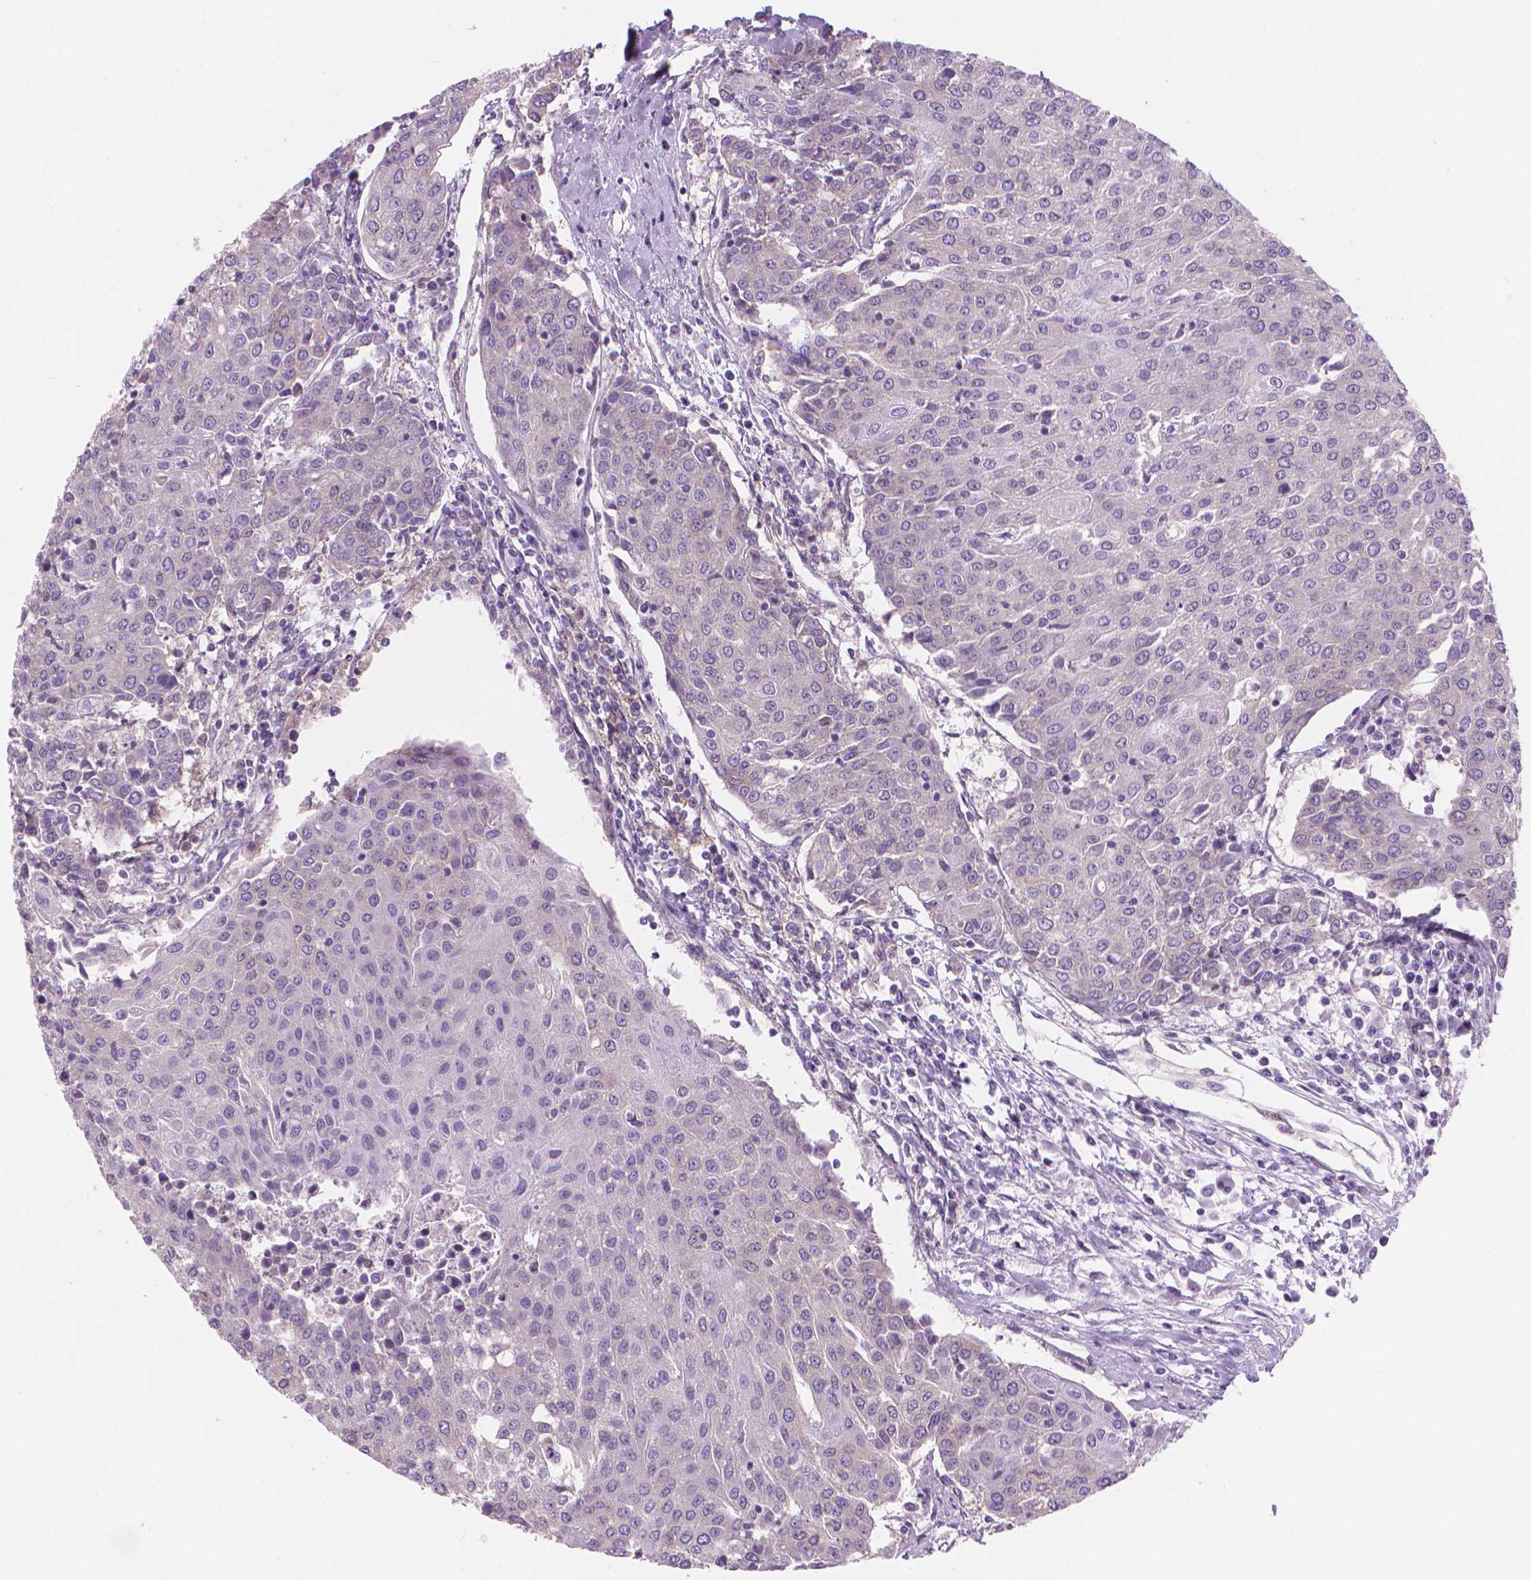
{"staining": {"intensity": "negative", "quantity": "none", "location": "none"}, "tissue": "urothelial cancer", "cell_type": "Tumor cells", "image_type": "cancer", "snomed": [{"axis": "morphology", "description": "Urothelial carcinoma, High grade"}, {"axis": "topography", "description": "Urinary bladder"}], "caption": "Tumor cells show no significant protein positivity in urothelial cancer. (Brightfield microscopy of DAB IHC at high magnification).", "gene": "ENSG00000187186", "patient": {"sex": "female", "age": 85}}